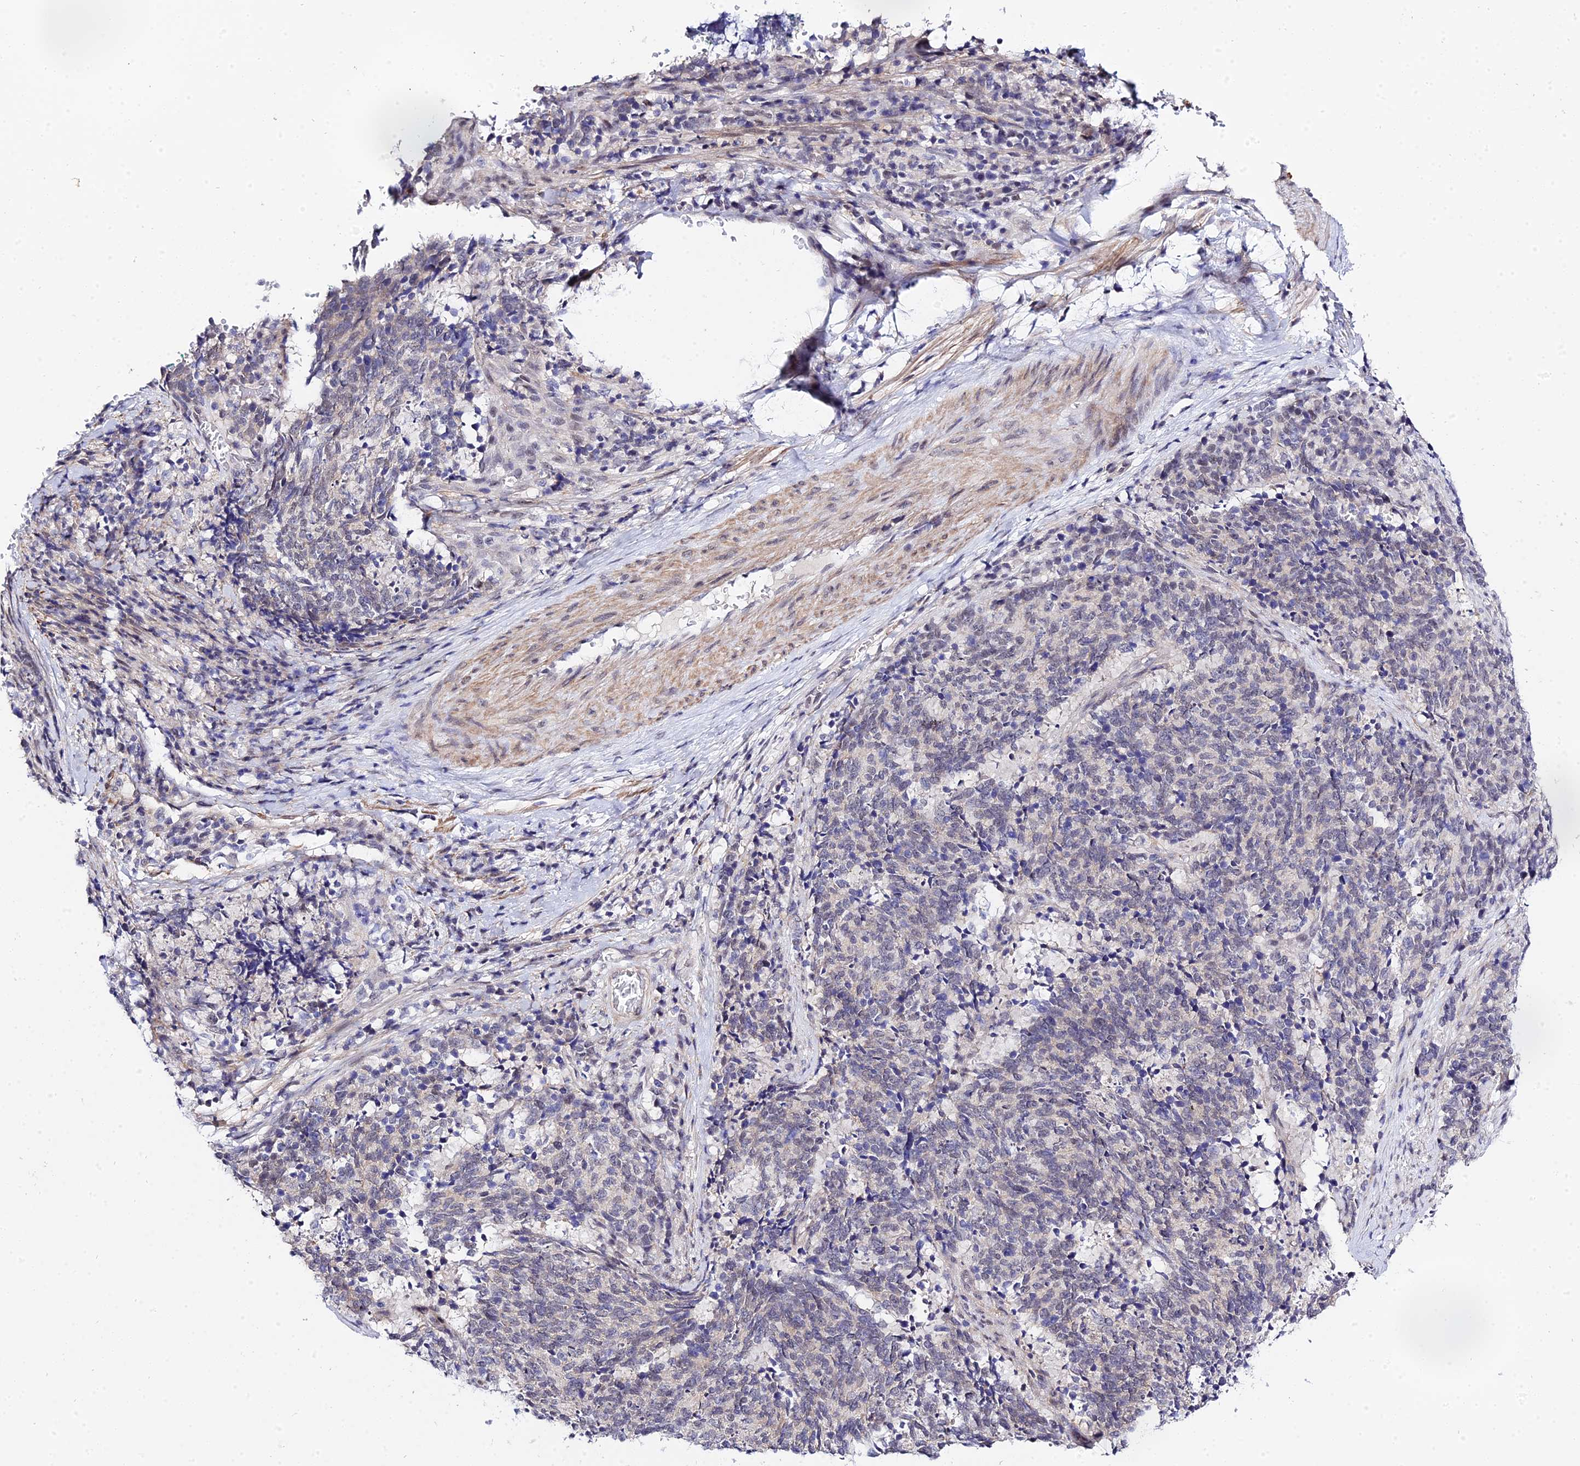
{"staining": {"intensity": "weak", "quantity": "<25%", "location": "nuclear"}, "tissue": "cervical cancer", "cell_type": "Tumor cells", "image_type": "cancer", "snomed": [{"axis": "morphology", "description": "Squamous cell carcinoma, NOS"}, {"axis": "topography", "description": "Cervix"}], "caption": "A photomicrograph of cervical squamous cell carcinoma stained for a protein exhibits no brown staining in tumor cells.", "gene": "ZNF628", "patient": {"sex": "female", "age": 29}}